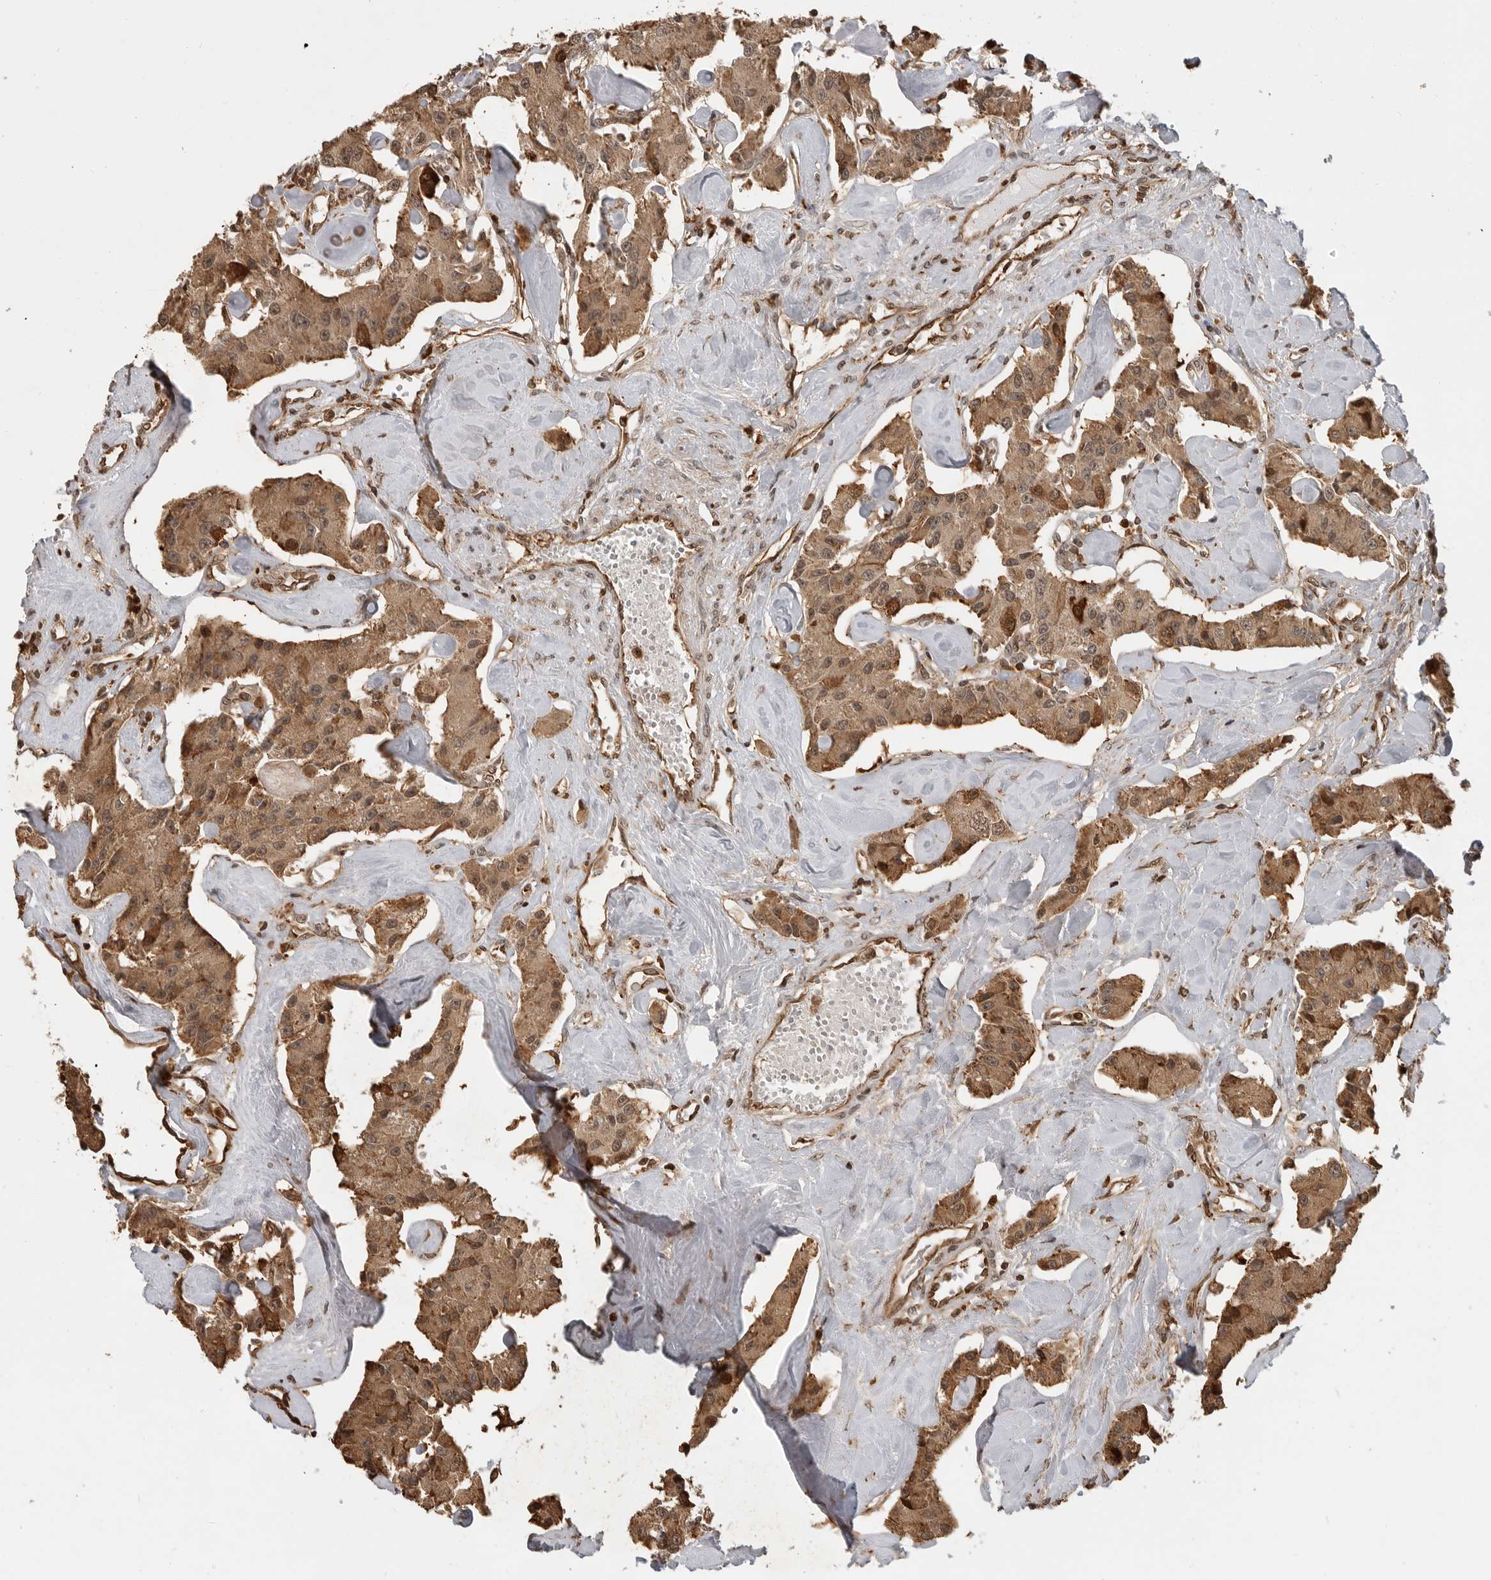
{"staining": {"intensity": "moderate", "quantity": ">75%", "location": "cytoplasmic/membranous,nuclear"}, "tissue": "carcinoid", "cell_type": "Tumor cells", "image_type": "cancer", "snomed": [{"axis": "morphology", "description": "Carcinoid, malignant, NOS"}, {"axis": "topography", "description": "Pancreas"}], "caption": "A photomicrograph of human carcinoid stained for a protein reveals moderate cytoplasmic/membranous and nuclear brown staining in tumor cells. (Brightfield microscopy of DAB IHC at high magnification).", "gene": "BMP2K", "patient": {"sex": "male", "age": 41}}